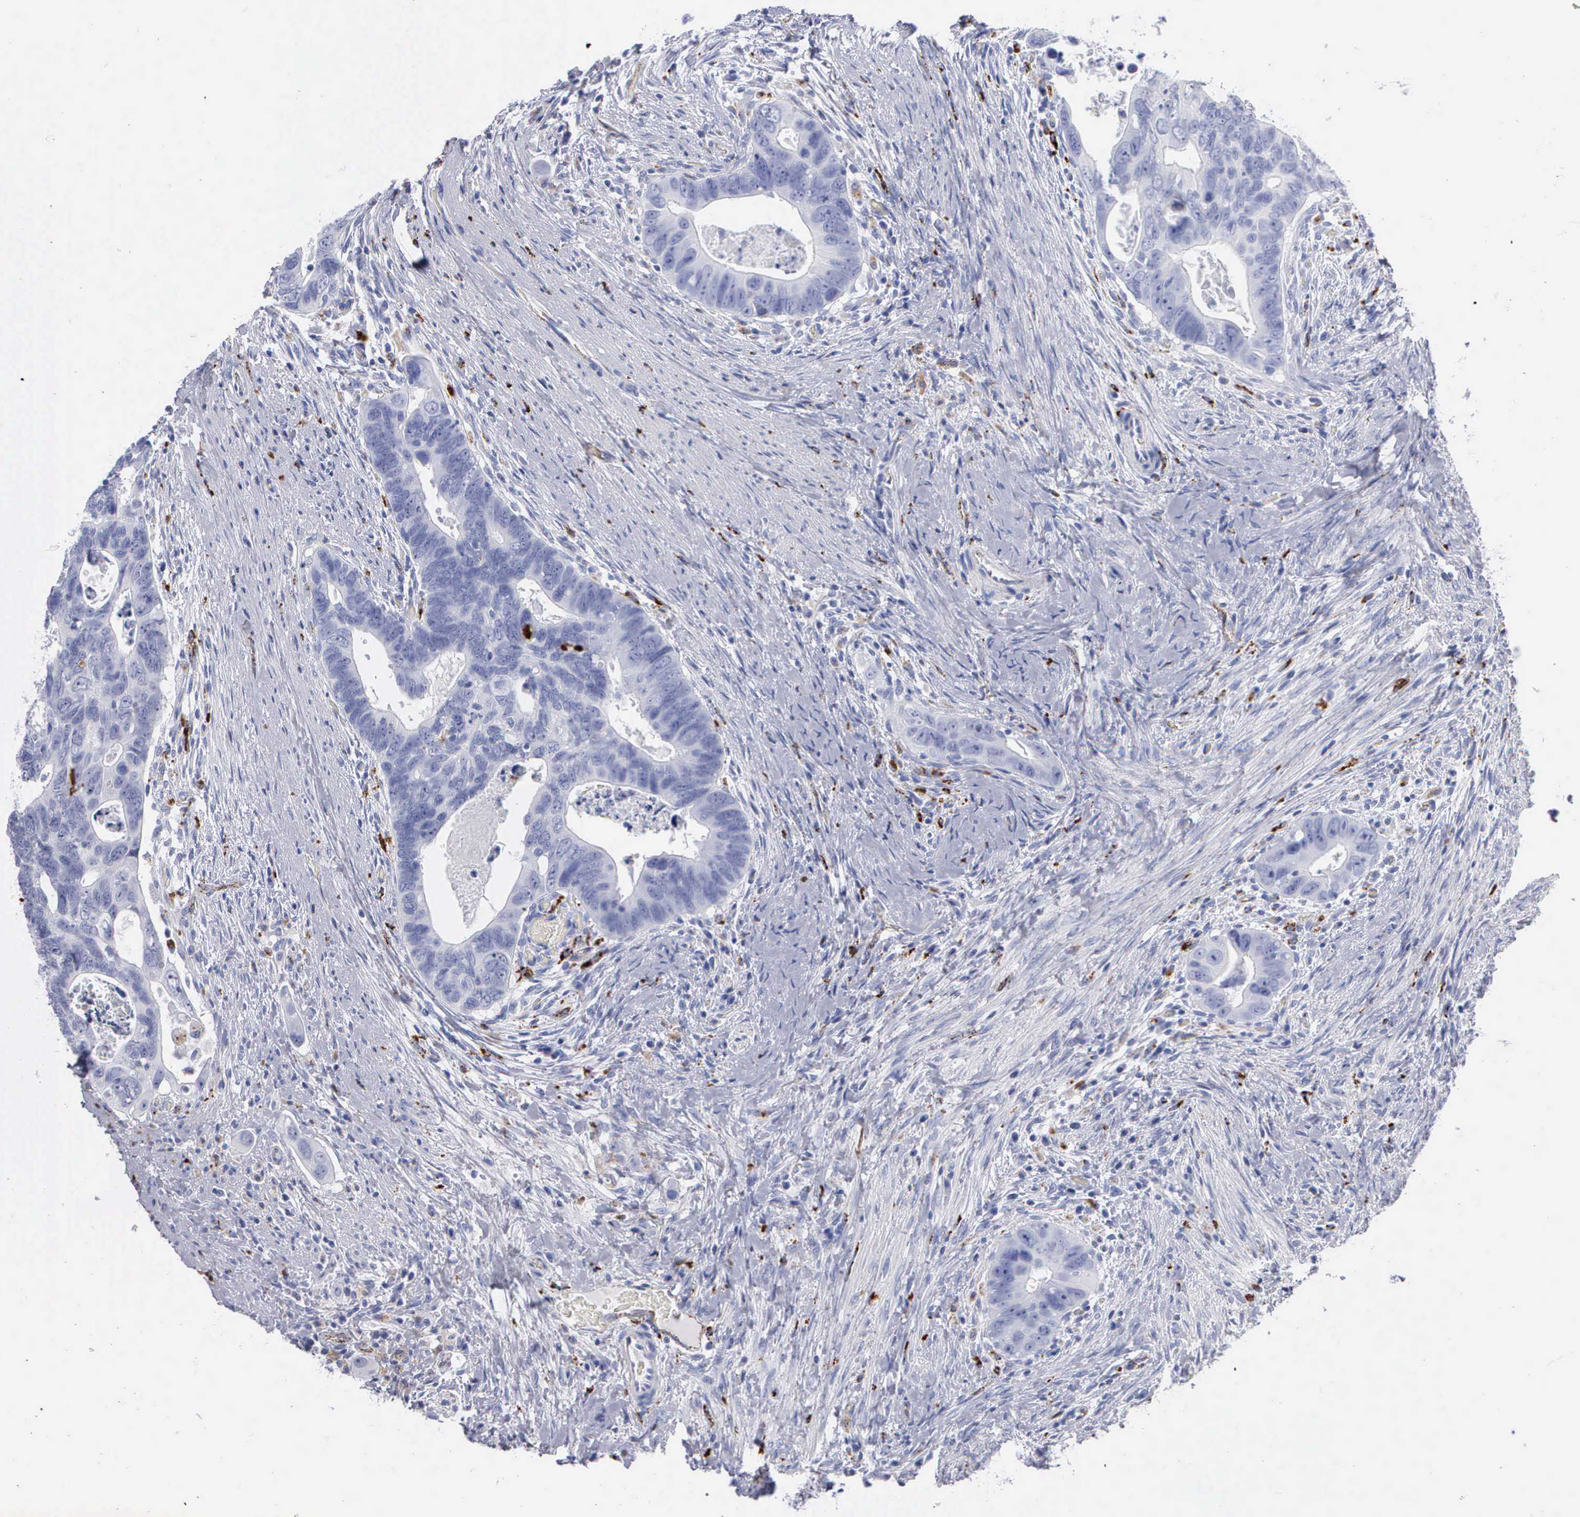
{"staining": {"intensity": "negative", "quantity": "none", "location": "none"}, "tissue": "colorectal cancer", "cell_type": "Tumor cells", "image_type": "cancer", "snomed": [{"axis": "morphology", "description": "Adenocarcinoma, NOS"}, {"axis": "topography", "description": "Rectum"}], "caption": "Photomicrograph shows no significant protein positivity in tumor cells of colorectal cancer.", "gene": "CTSL", "patient": {"sex": "male", "age": 53}}